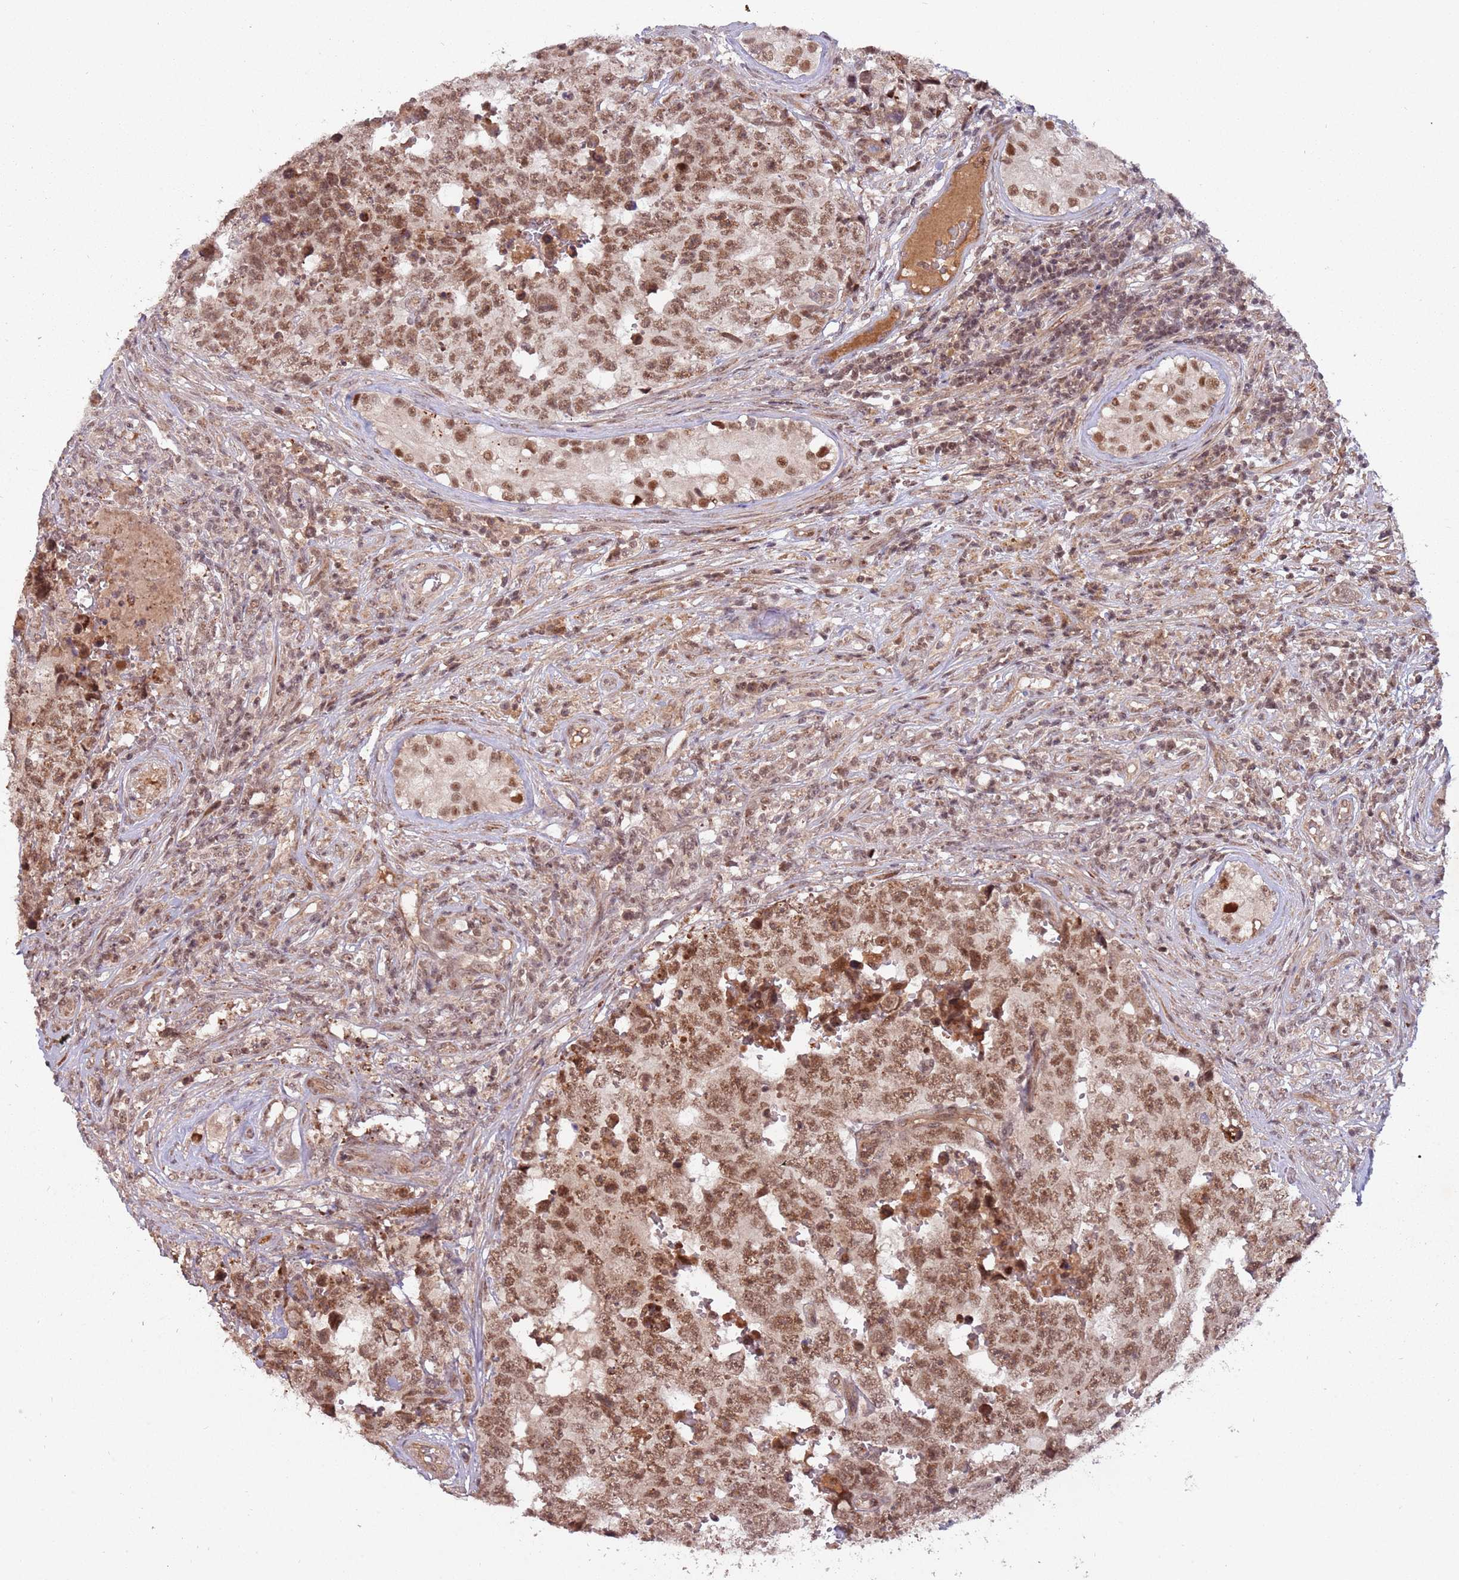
{"staining": {"intensity": "moderate", "quantity": ">75%", "location": "cytoplasmic/membranous,nuclear"}, "tissue": "testis cancer", "cell_type": "Tumor cells", "image_type": "cancer", "snomed": [{"axis": "morphology", "description": "Normal tissue, NOS"}, {"axis": "morphology", "description": "Carcinoma, Embryonal, NOS"}, {"axis": "topography", "description": "Testis"}, {"axis": "topography", "description": "Epididymis"}], "caption": "Brown immunohistochemical staining in human testis cancer (embryonal carcinoma) exhibits moderate cytoplasmic/membranous and nuclear positivity in approximately >75% of tumor cells.", "gene": "SUDS3", "patient": {"sex": "male", "age": 25}}